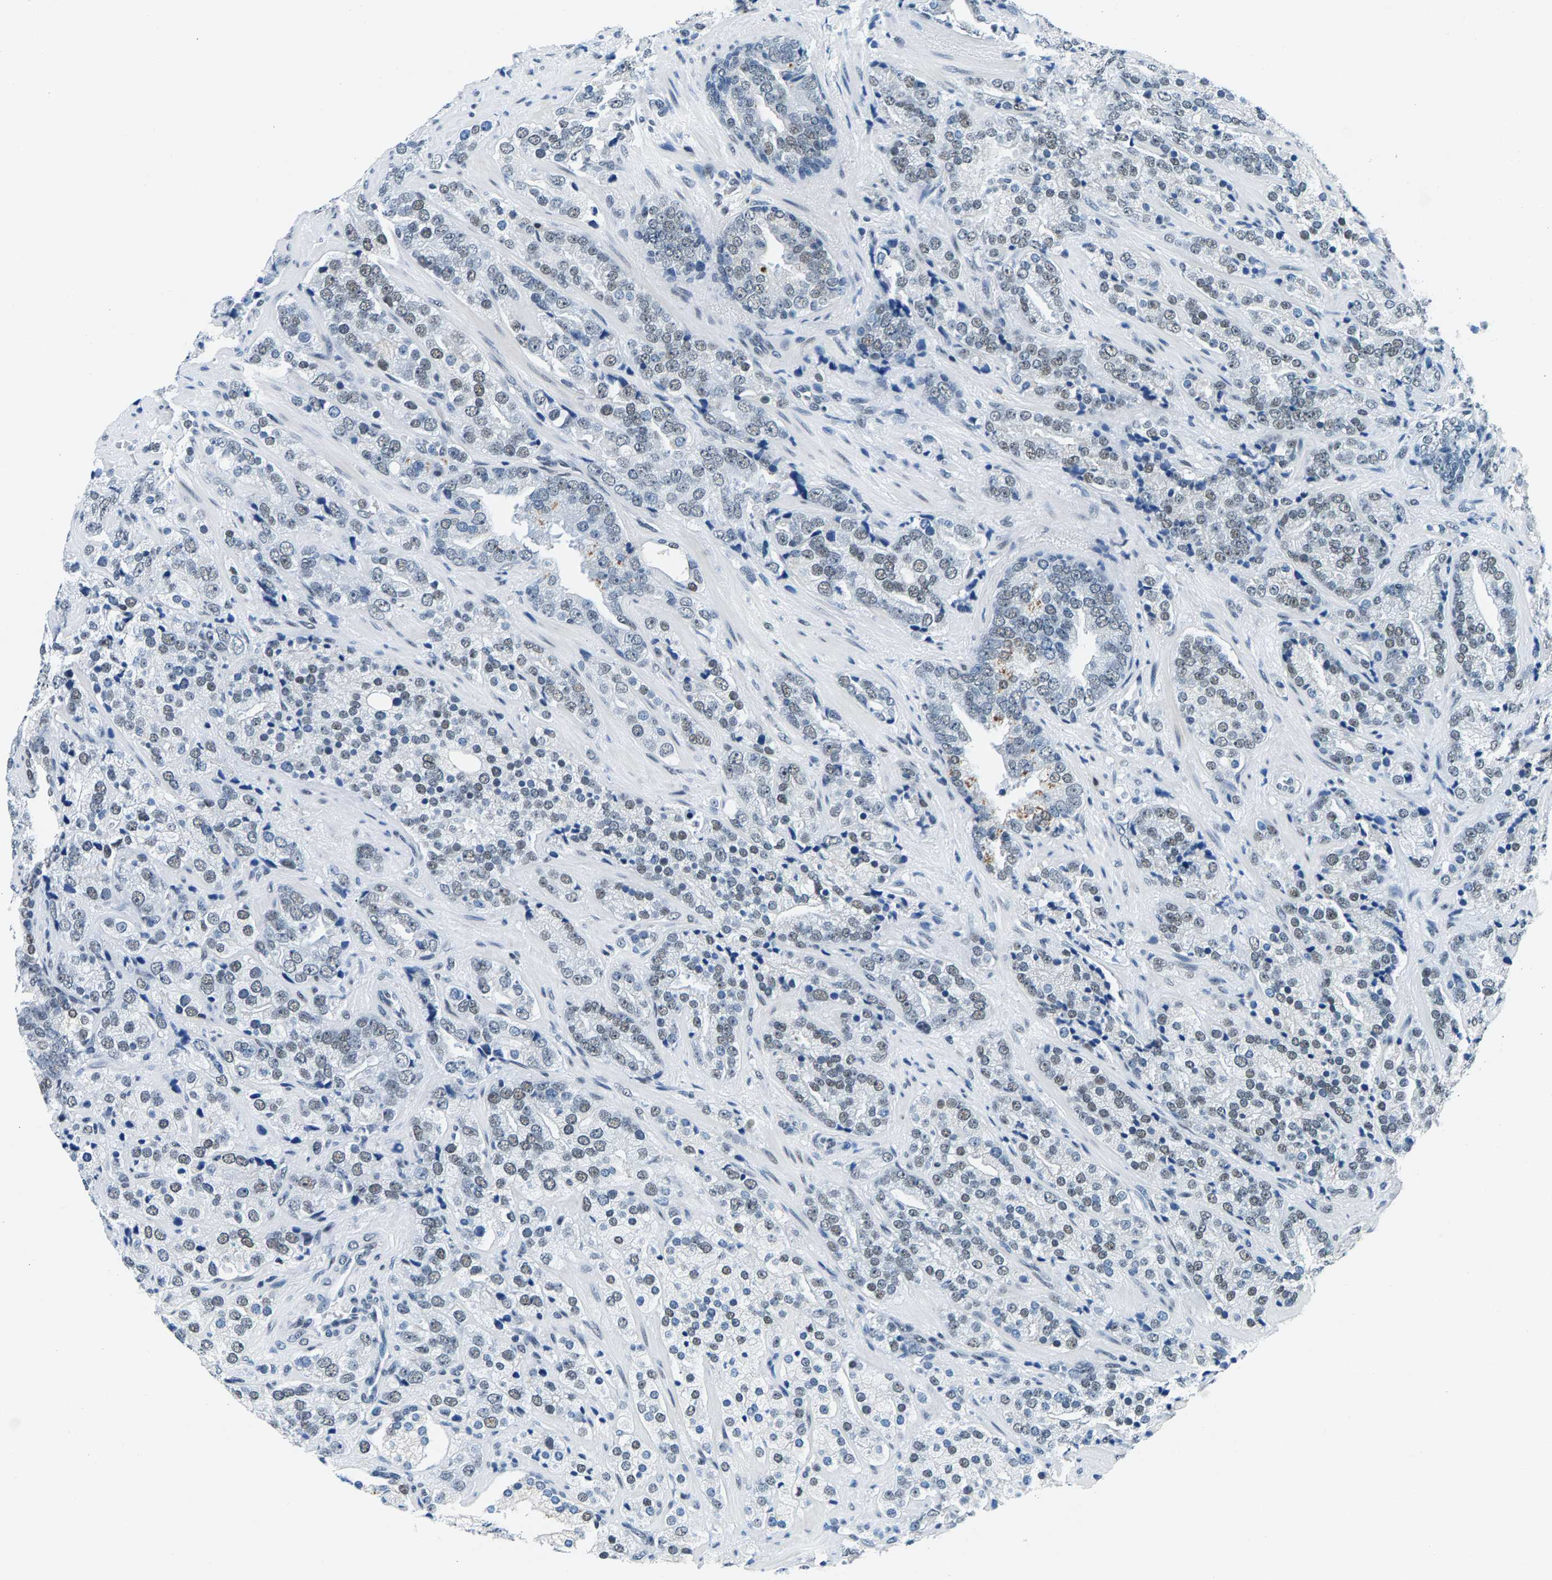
{"staining": {"intensity": "weak", "quantity": "<25%", "location": "nuclear"}, "tissue": "prostate cancer", "cell_type": "Tumor cells", "image_type": "cancer", "snomed": [{"axis": "morphology", "description": "Adenocarcinoma, High grade"}, {"axis": "topography", "description": "Prostate"}], "caption": "This micrograph is of prostate cancer (adenocarcinoma (high-grade)) stained with immunohistochemistry to label a protein in brown with the nuclei are counter-stained blue. There is no positivity in tumor cells.", "gene": "ATF2", "patient": {"sex": "male", "age": 71}}